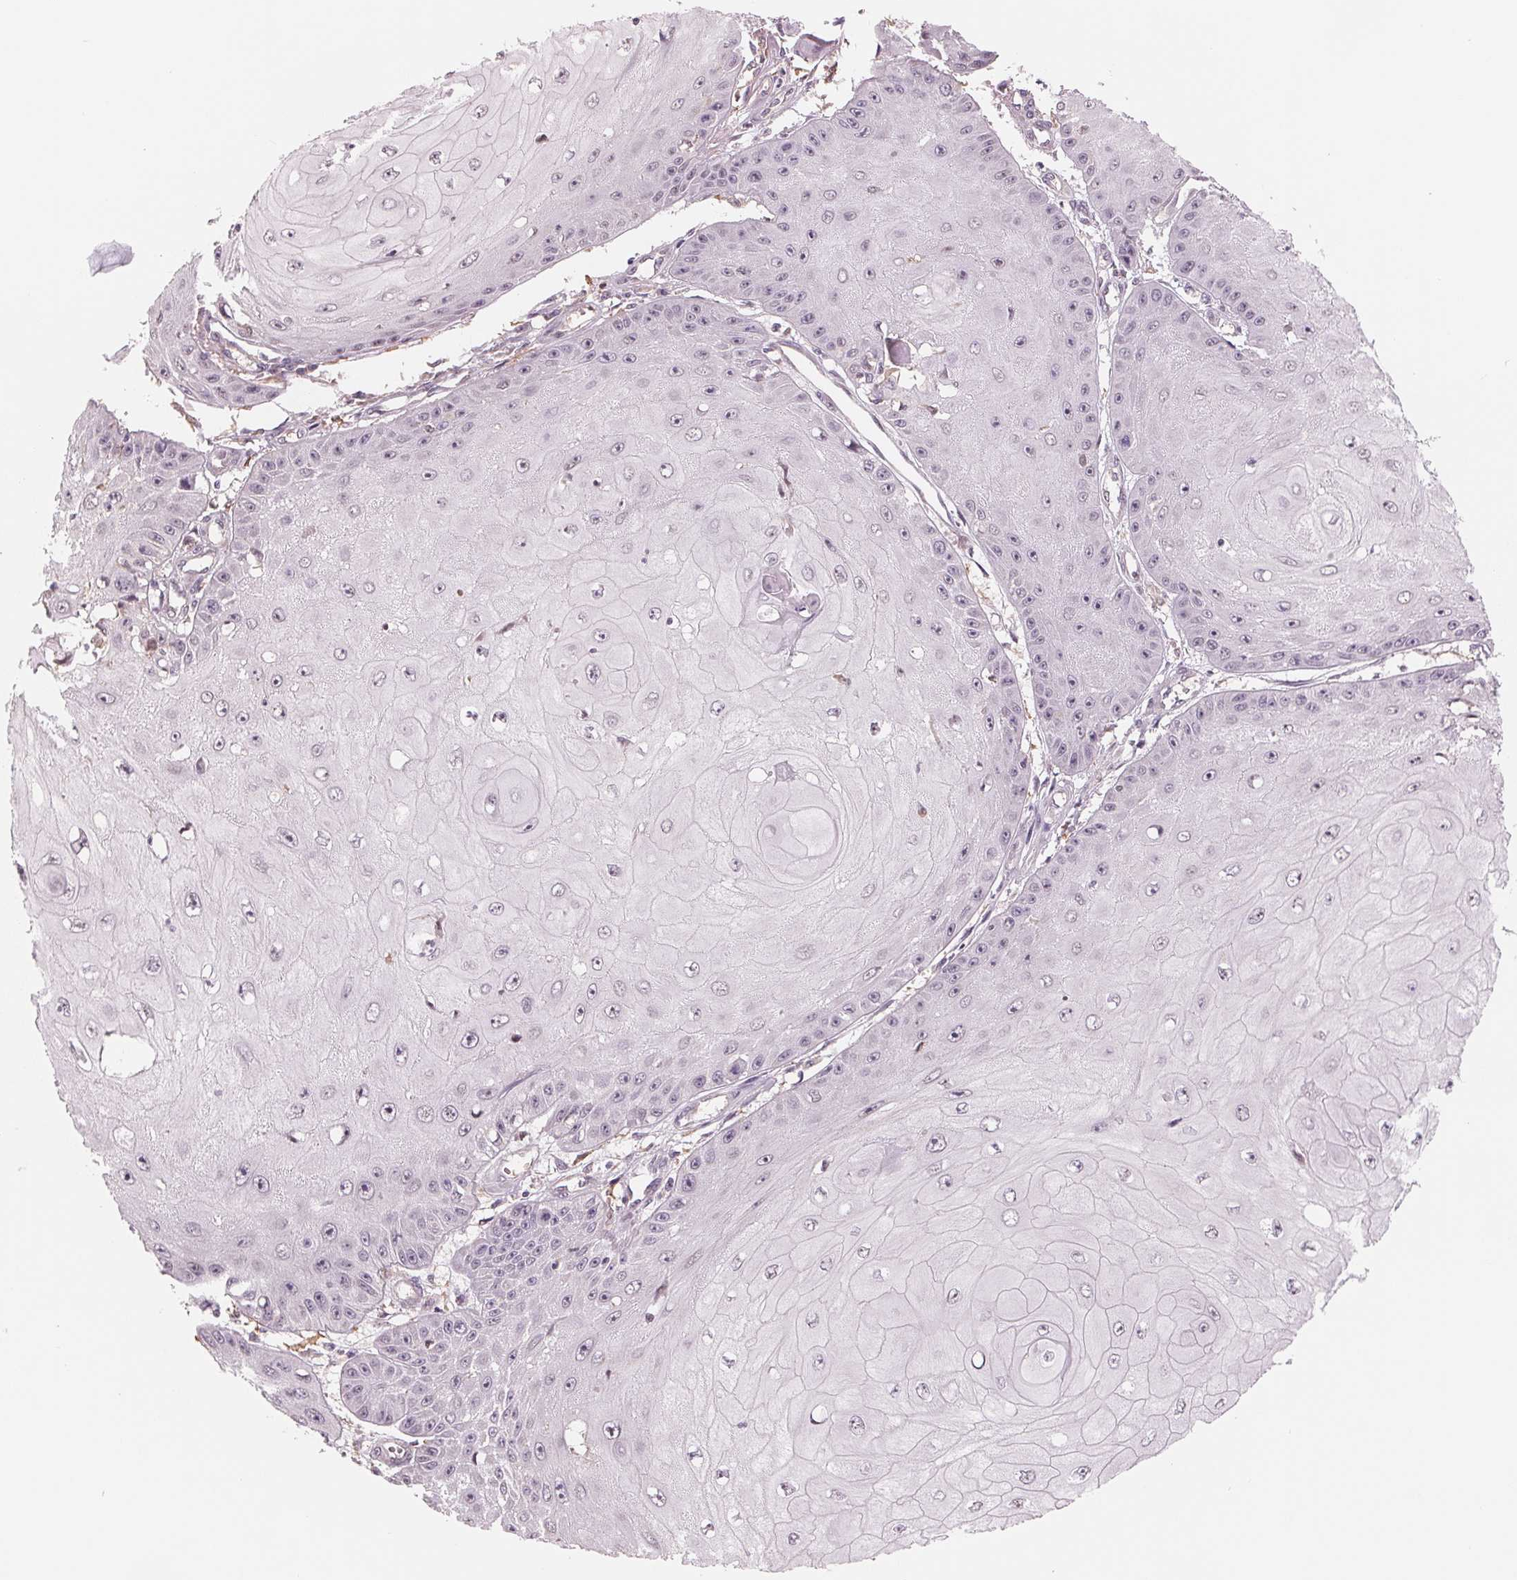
{"staining": {"intensity": "negative", "quantity": "none", "location": "none"}, "tissue": "skin cancer", "cell_type": "Tumor cells", "image_type": "cancer", "snomed": [{"axis": "morphology", "description": "Squamous cell carcinoma, NOS"}, {"axis": "topography", "description": "Skin"}], "caption": "The immunohistochemistry histopathology image has no significant staining in tumor cells of skin squamous cell carcinoma tissue.", "gene": "IL9R", "patient": {"sex": "male", "age": 70}}